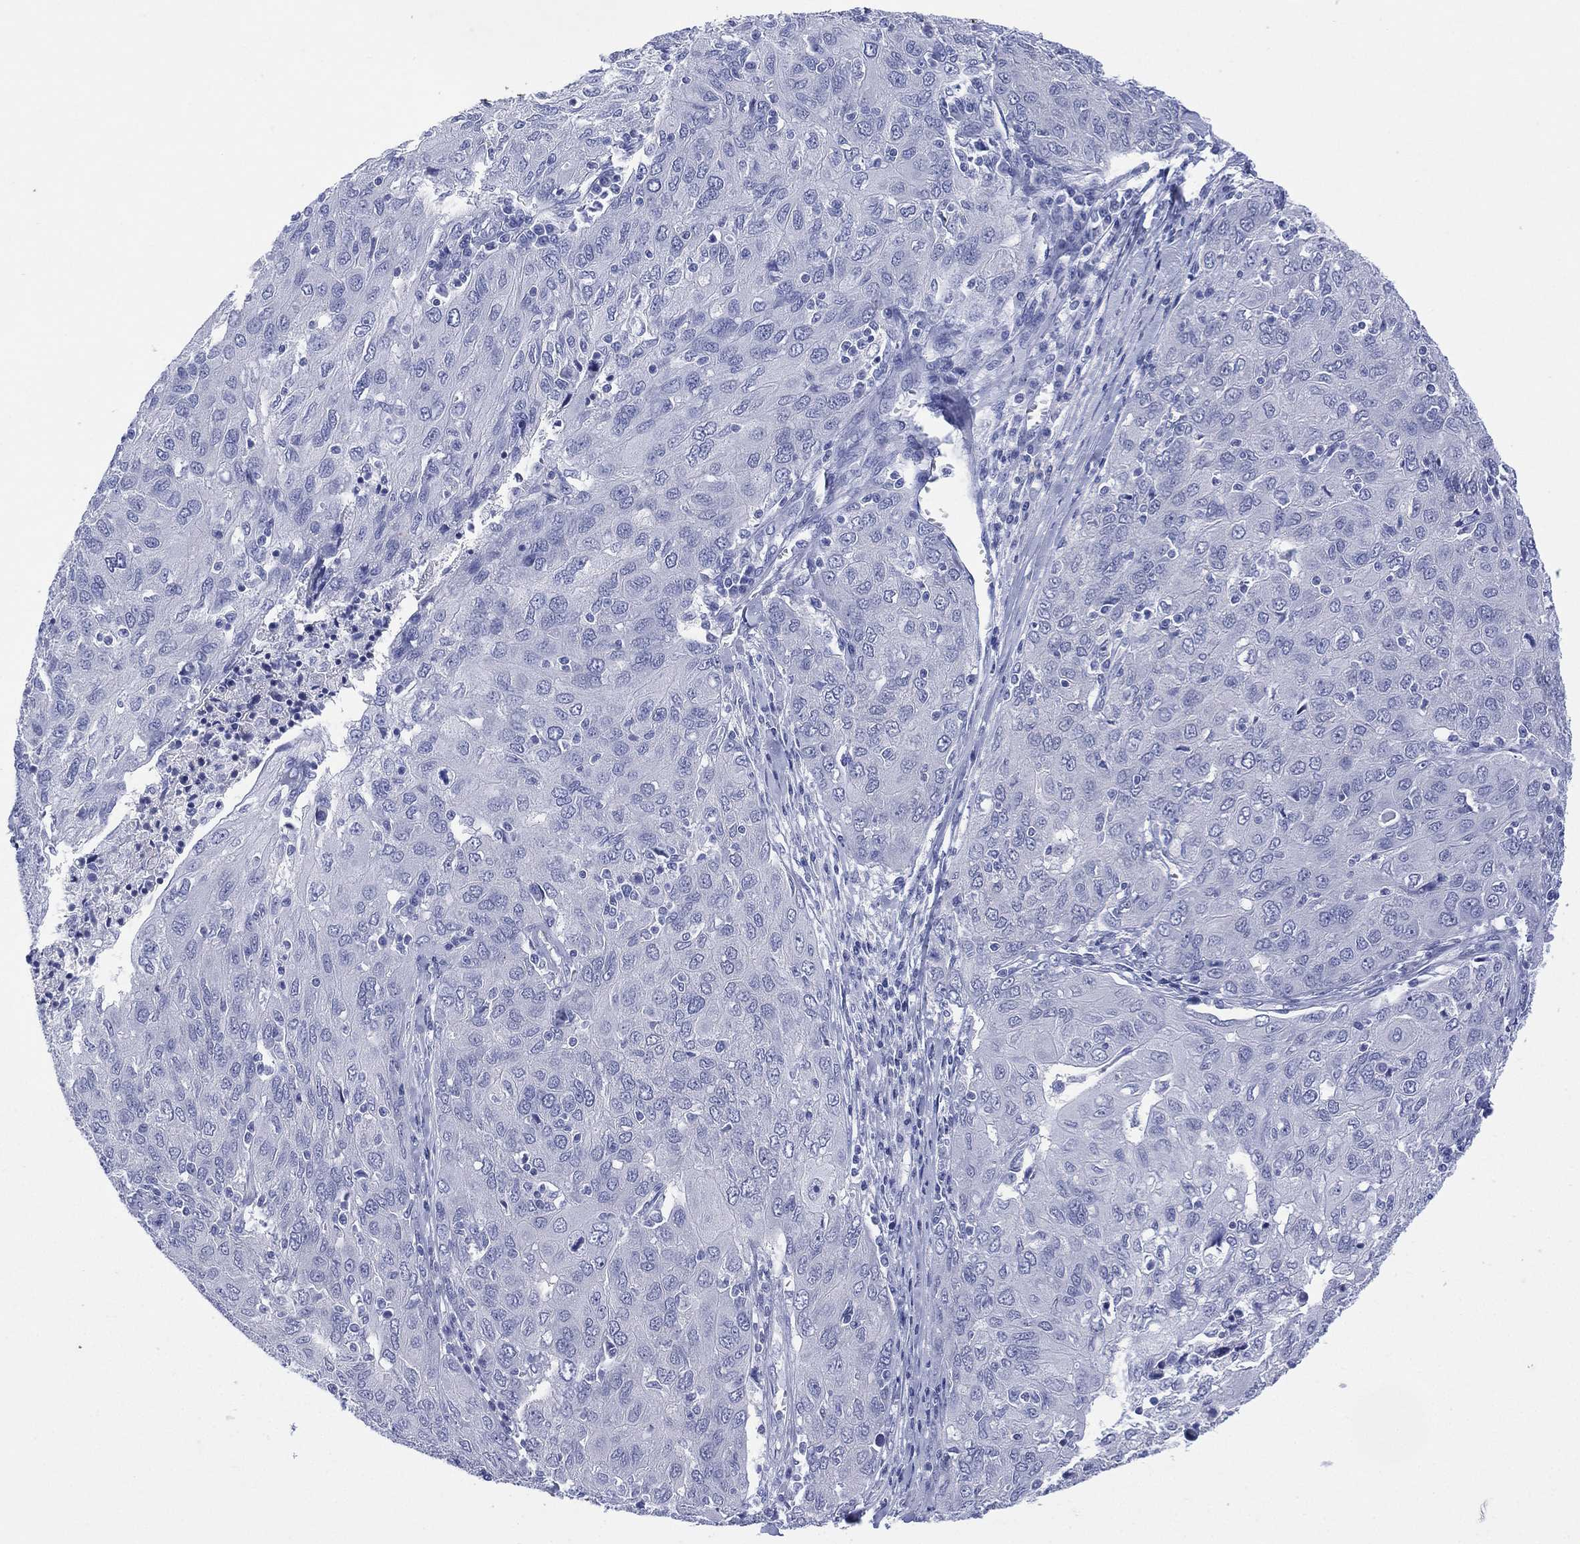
{"staining": {"intensity": "negative", "quantity": "none", "location": "none"}, "tissue": "ovarian cancer", "cell_type": "Tumor cells", "image_type": "cancer", "snomed": [{"axis": "morphology", "description": "Carcinoma, endometroid"}, {"axis": "topography", "description": "Ovary"}], "caption": "IHC micrograph of human ovarian endometroid carcinoma stained for a protein (brown), which demonstrates no positivity in tumor cells. Brightfield microscopy of immunohistochemistry (IHC) stained with DAB (brown) and hematoxylin (blue), captured at high magnification.", "gene": "DSG1", "patient": {"sex": "female", "age": 50}}